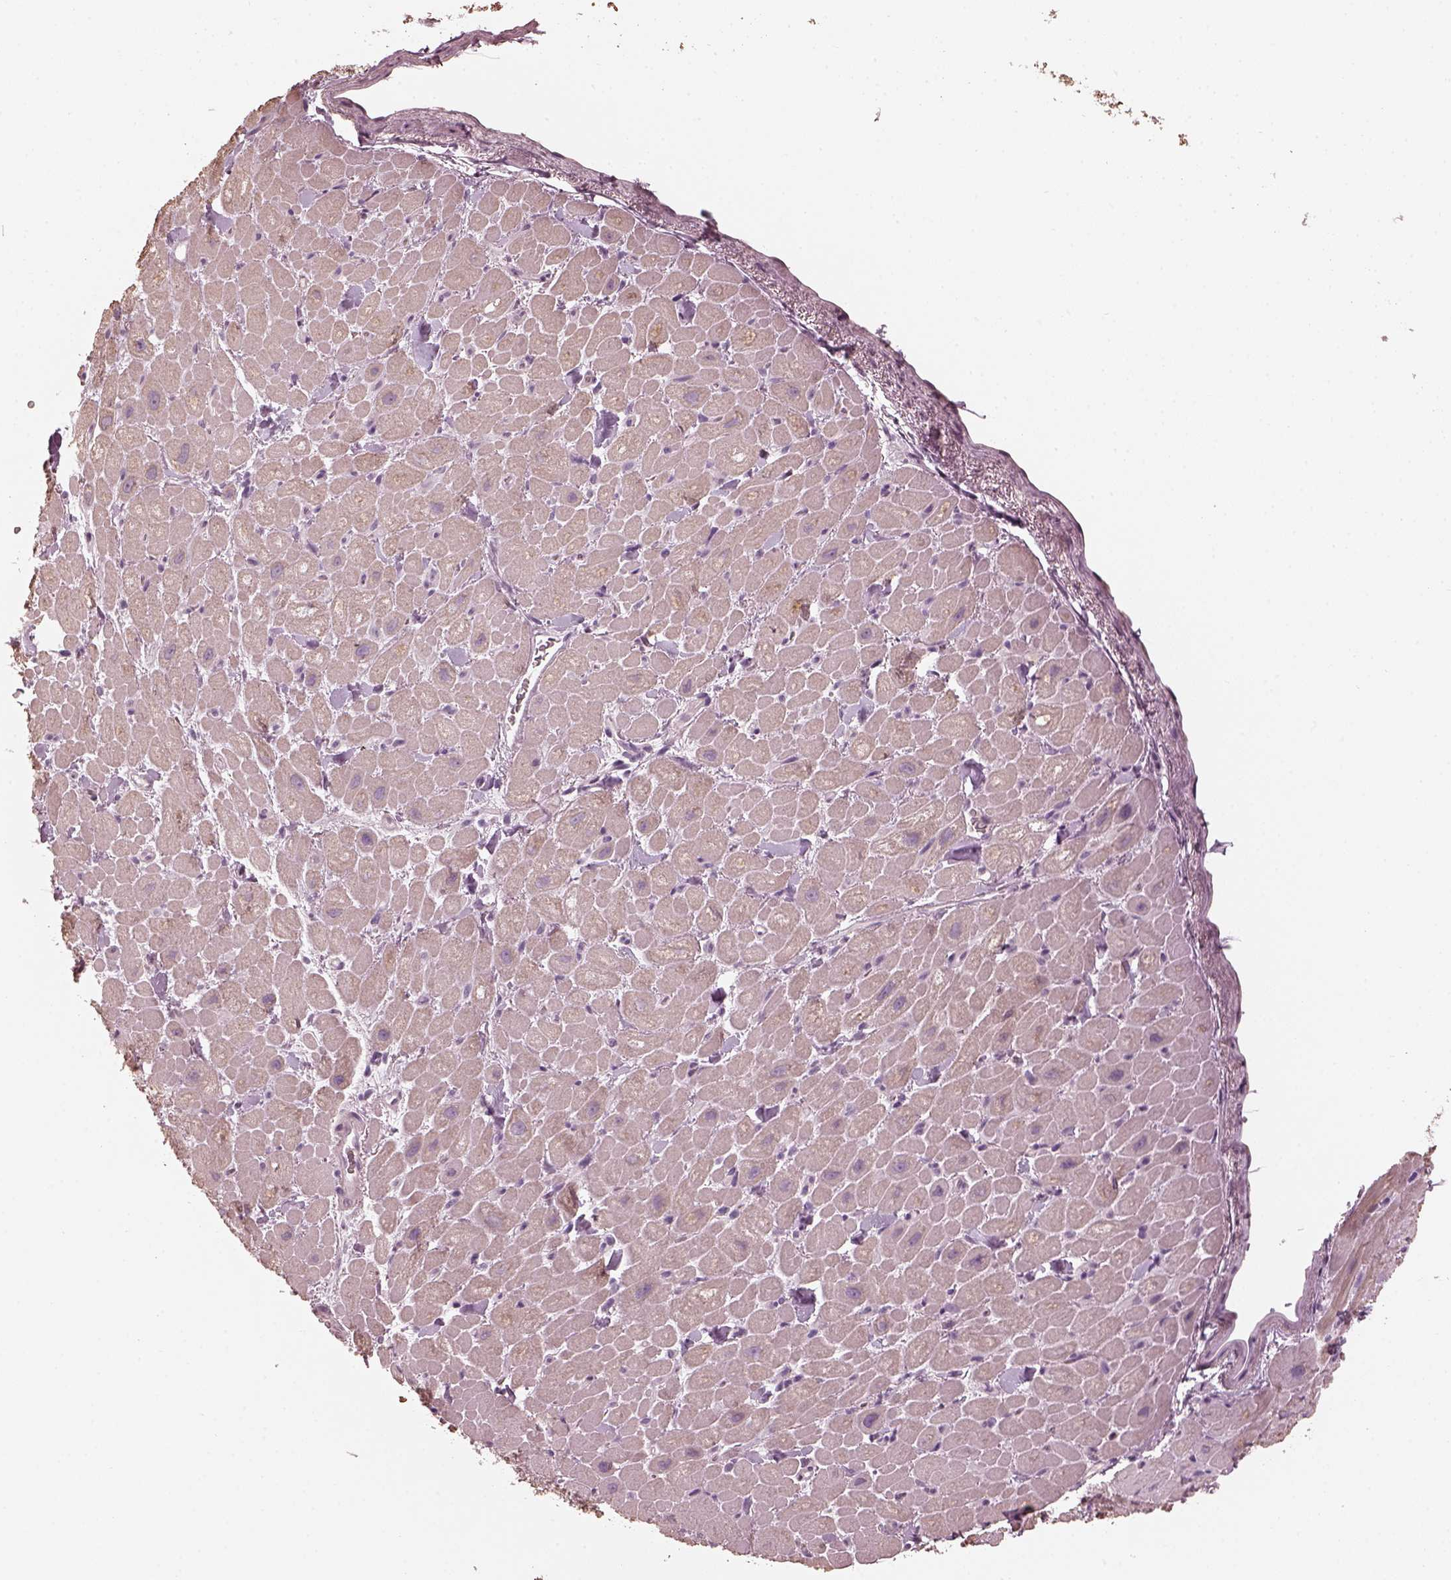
{"staining": {"intensity": "negative", "quantity": "none", "location": "none"}, "tissue": "heart muscle", "cell_type": "Cardiomyocytes", "image_type": "normal", "snomed": [{"axis": "morphology", "description": "Normal tissue, NOS"}, {"axis": "topography", "description": "Heart"}], "caption": "Immunohistochemistry image of normal heart muscle stained for a protein (brown), which shows no expression in cardiomyocytes.", "gene": "OPTC", "patient": {"sex": "male", "age": 60}}